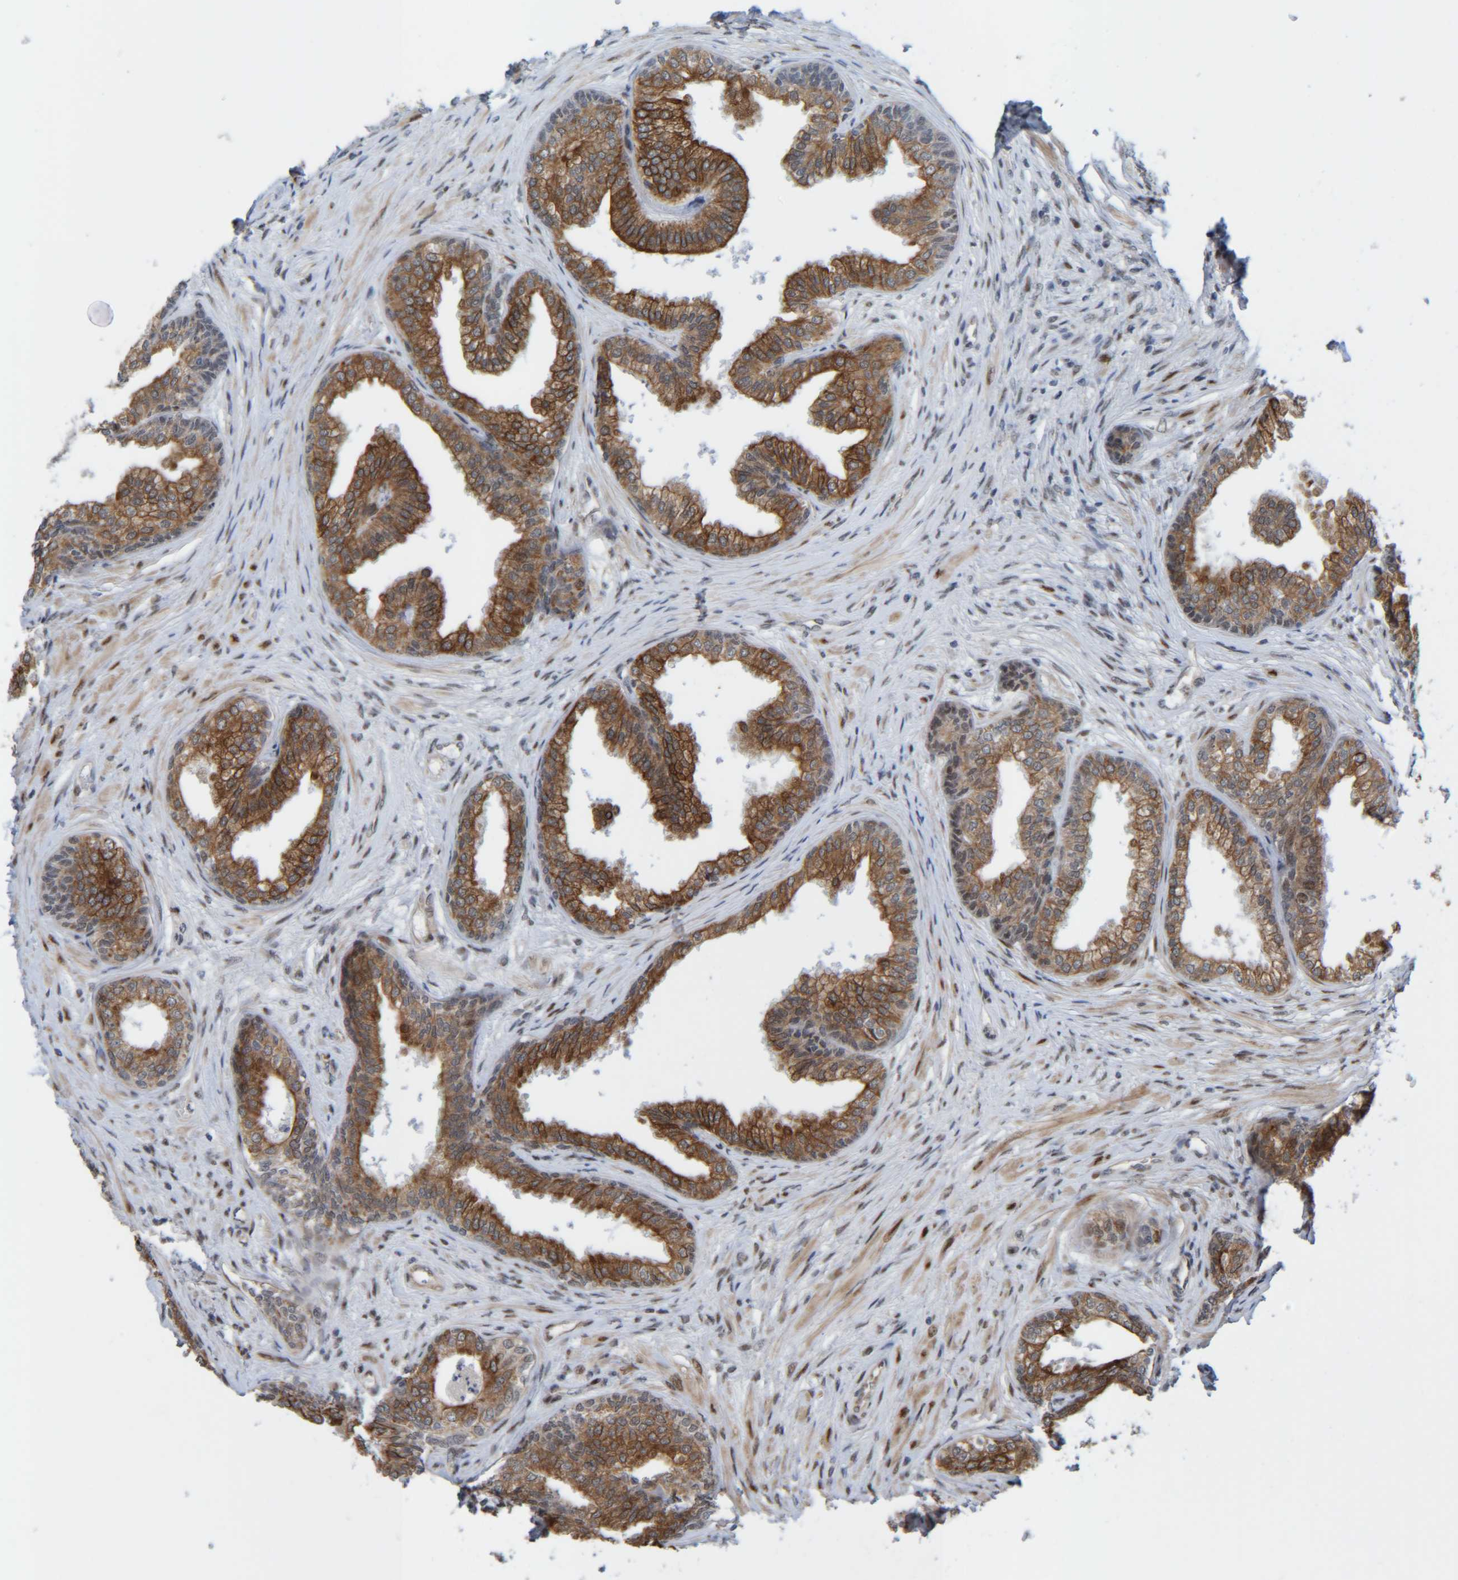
{"staining": {"intensity": "strong", "quantity": ">75%", "location": "cytoplasmic/membranous"}, "tissue": "prostate", "cell_type": "Glandular cells", "image_type": "normal", "snomed": [{"axis": "morphology", "description": "Normal tissue, NOS"}, {"axis": "topography", "description": "Prostate"}], "caption": "This micrograph demonstrates unremarkable prostate stained with IHC to label a protein in brown. The cytoplasmic/membranous of glandular cells show strong positivity for the protein. Nuclei are counter-stained blue.", "gene": "CCDC57", "patient": {"sex": "male", "age": 76}}